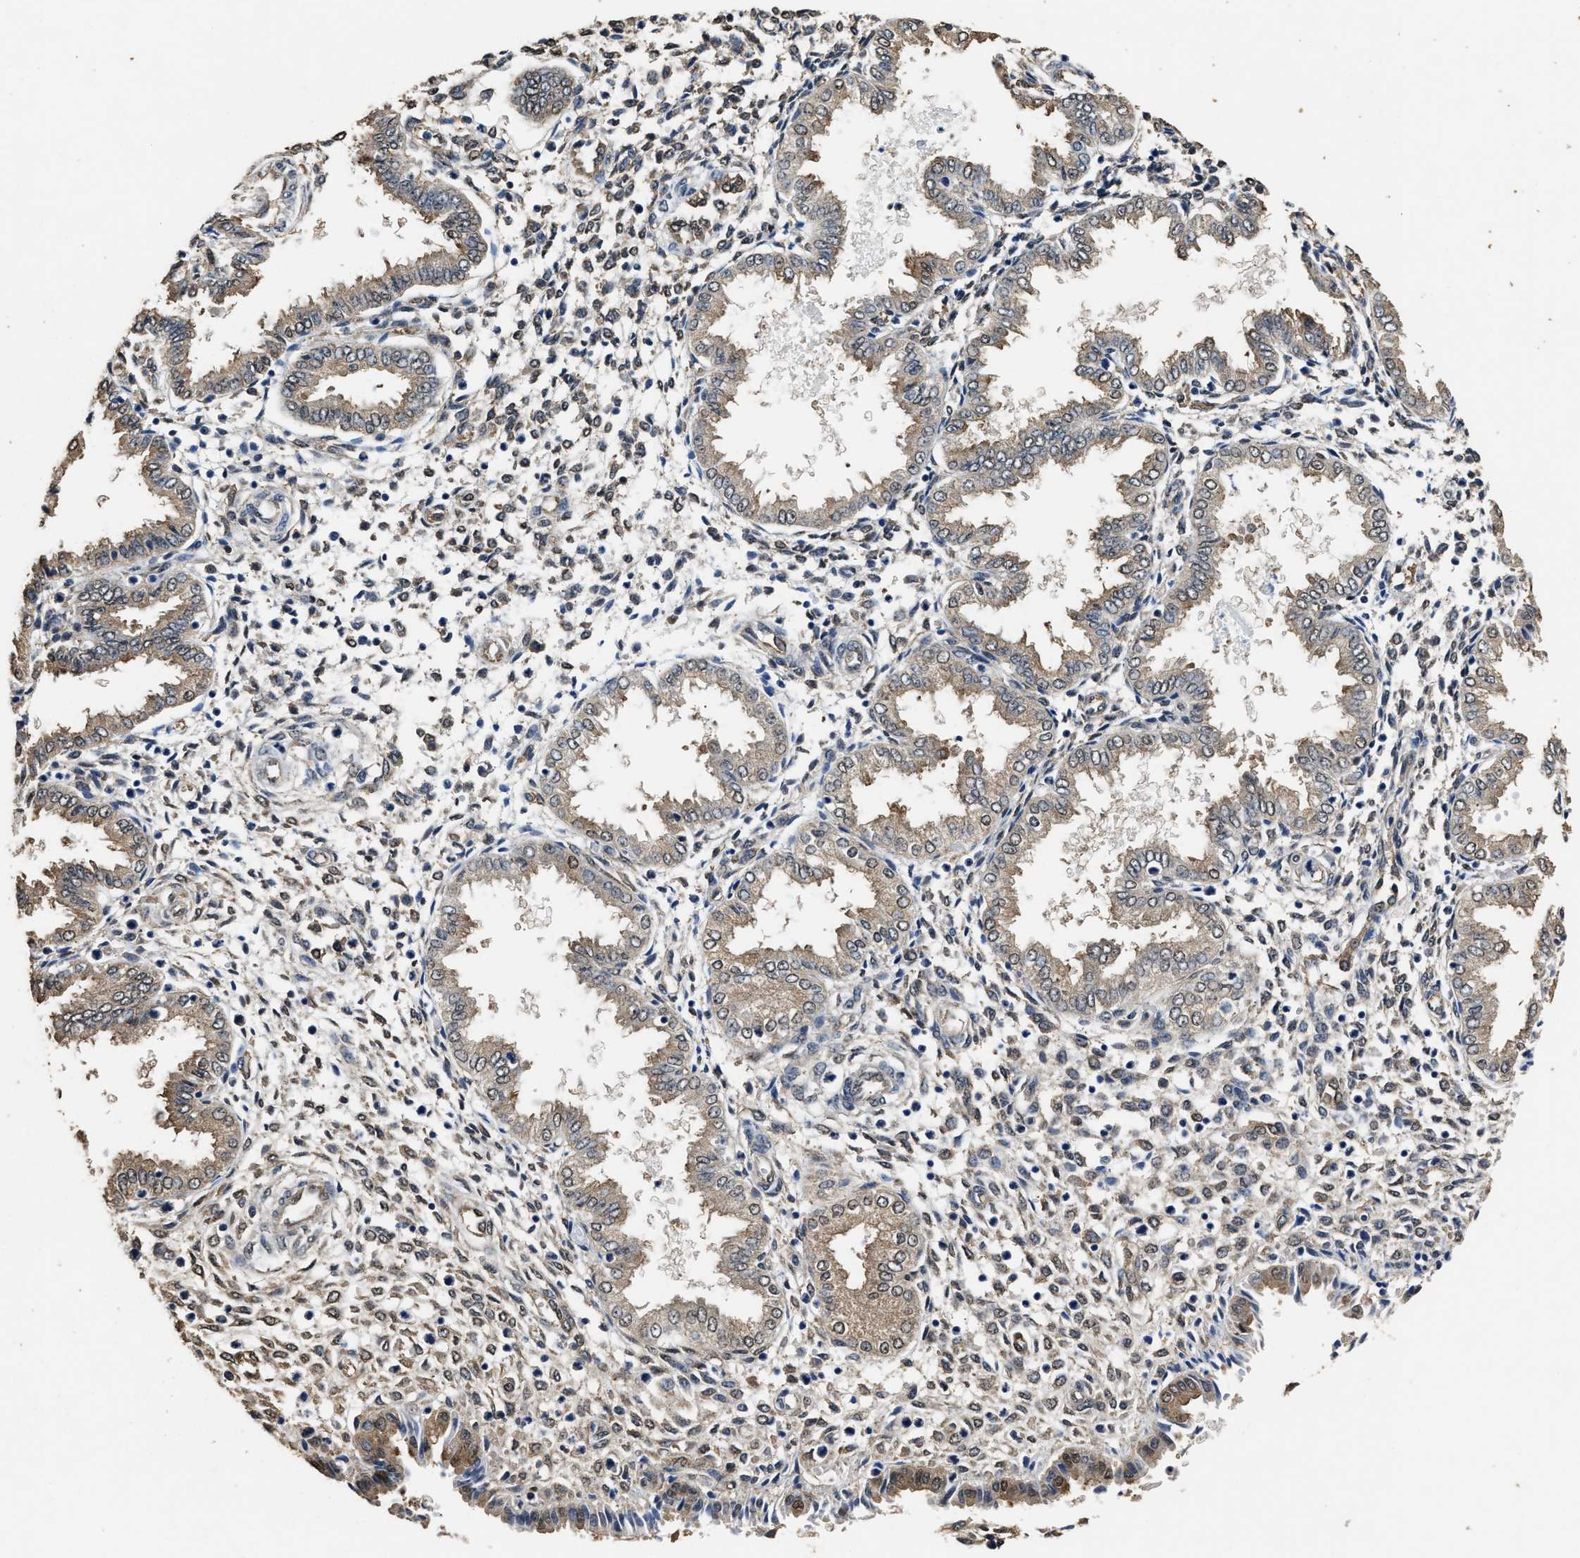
{"staining": {"intensity": "weak", "quantity": "25%-75%", "location": "nuclear"}, "tissue": "endometrium", "cell_type": "Cells in endometrial stroma", "image_type": "normal", "snomed": [{"axis": "morphology", "description": "Normal tissue, NOS"}, {"axis": "topography", "description": "Endometrium"}], "caption": "Immunohistochemistry image of normal endometrium: endometrium stained using immunohistochemistry displays low levels of weak protein expression localized specifically in the nuclear of cells in endometrial stroma, appearing as a nuclear brown color.", "gene": "YWHAE", "patient": {"sex": "female", "age": 33}}